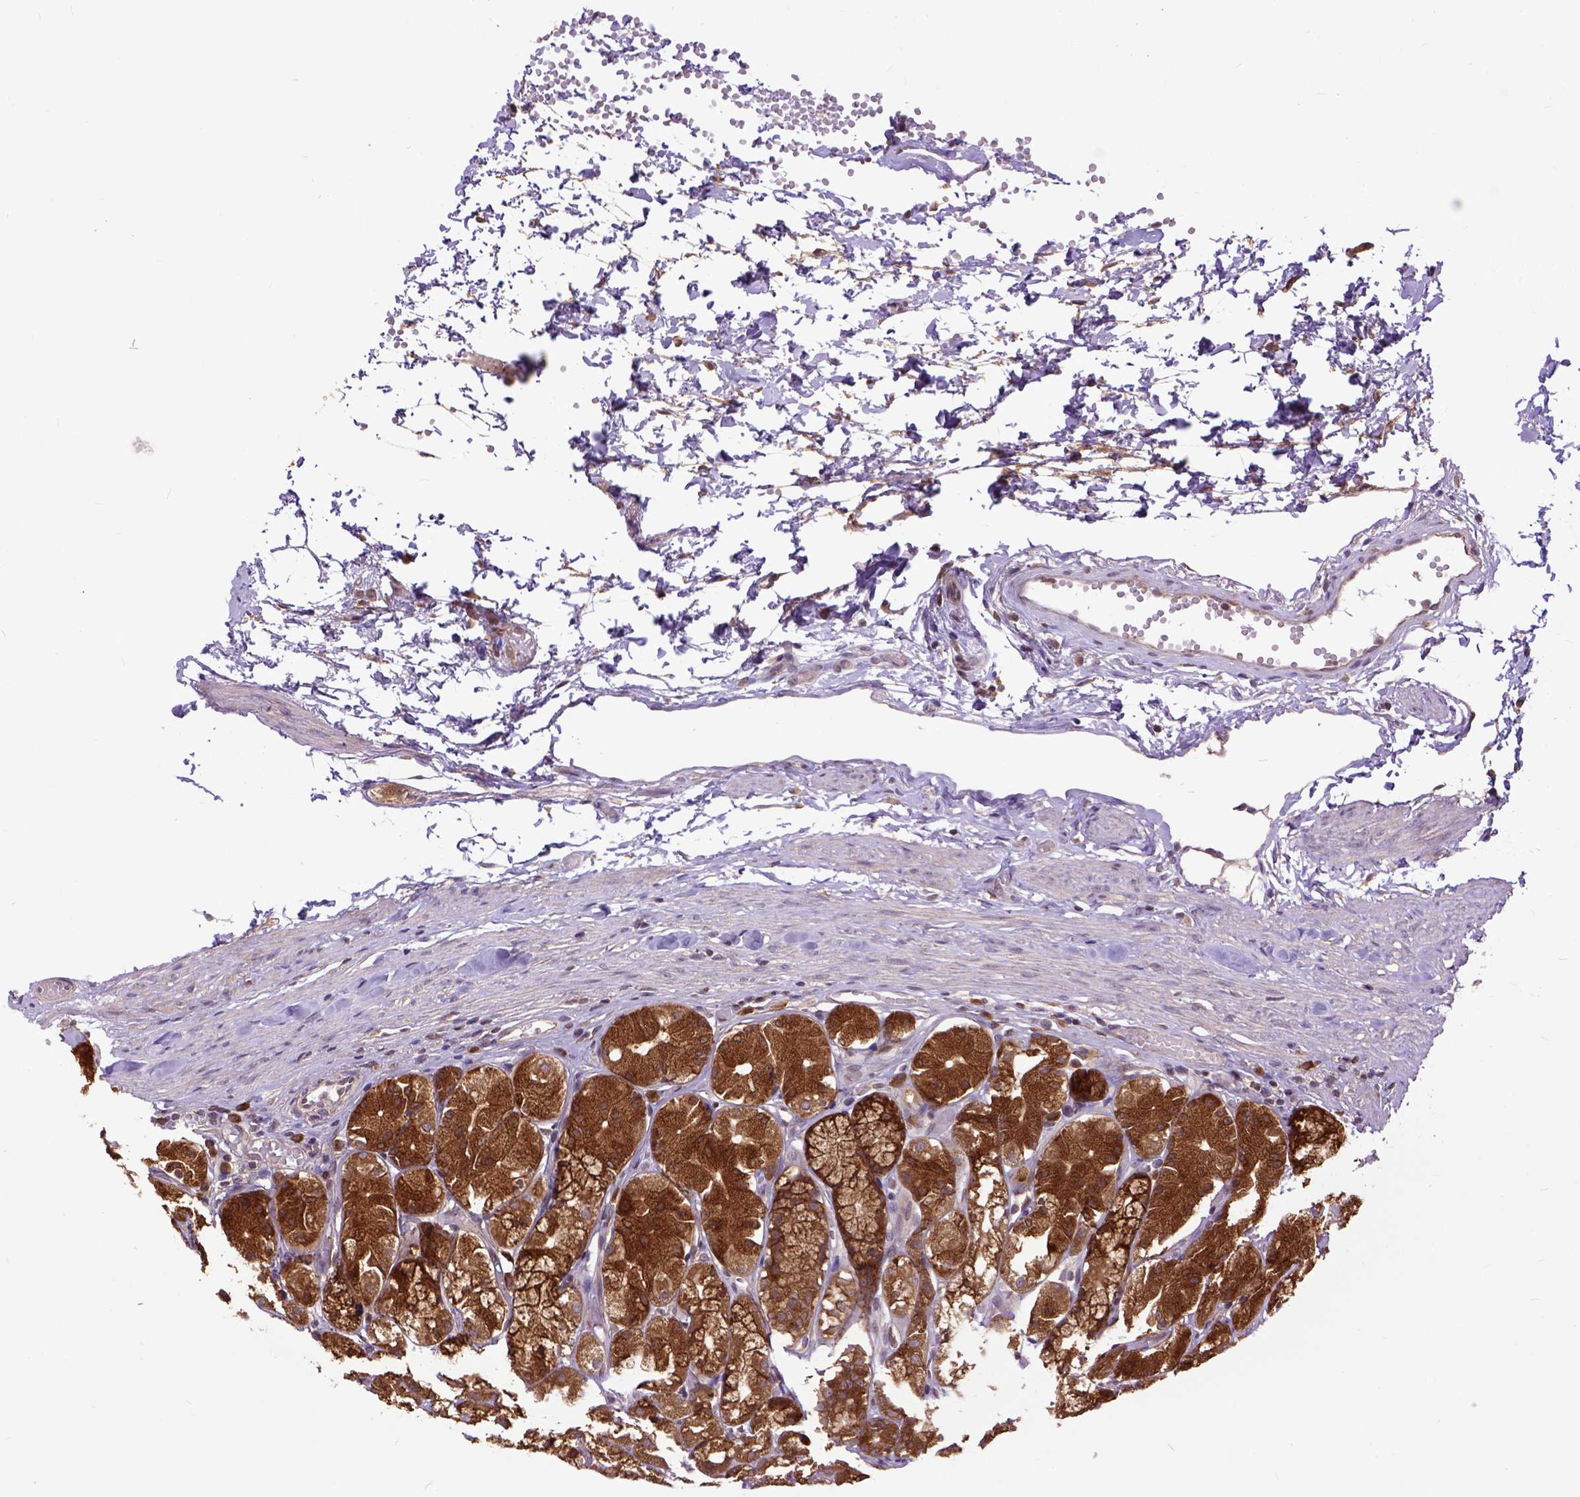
{"staining": {"intensity": "strong", "quantity": ">75%", "location": "cytoplasmic/membranous"}, "tissue": "stomach", "cell_type": "Glandular cells", "image_type": "normal", "snomed": [{"axis": "morphology", "description": "Normal tissue, NOS"}, {"axis": "topography", "description": "Stomach"}], "caption": "Strong cytoplasmic/membranous protein staining is present in approximately >75% of glandular cells in stomach. (brown staining indicates protein expression, while blue staining denotes nuclei).", "gene": "ARL1", "patient": {"sex": "male", "age": 70}}